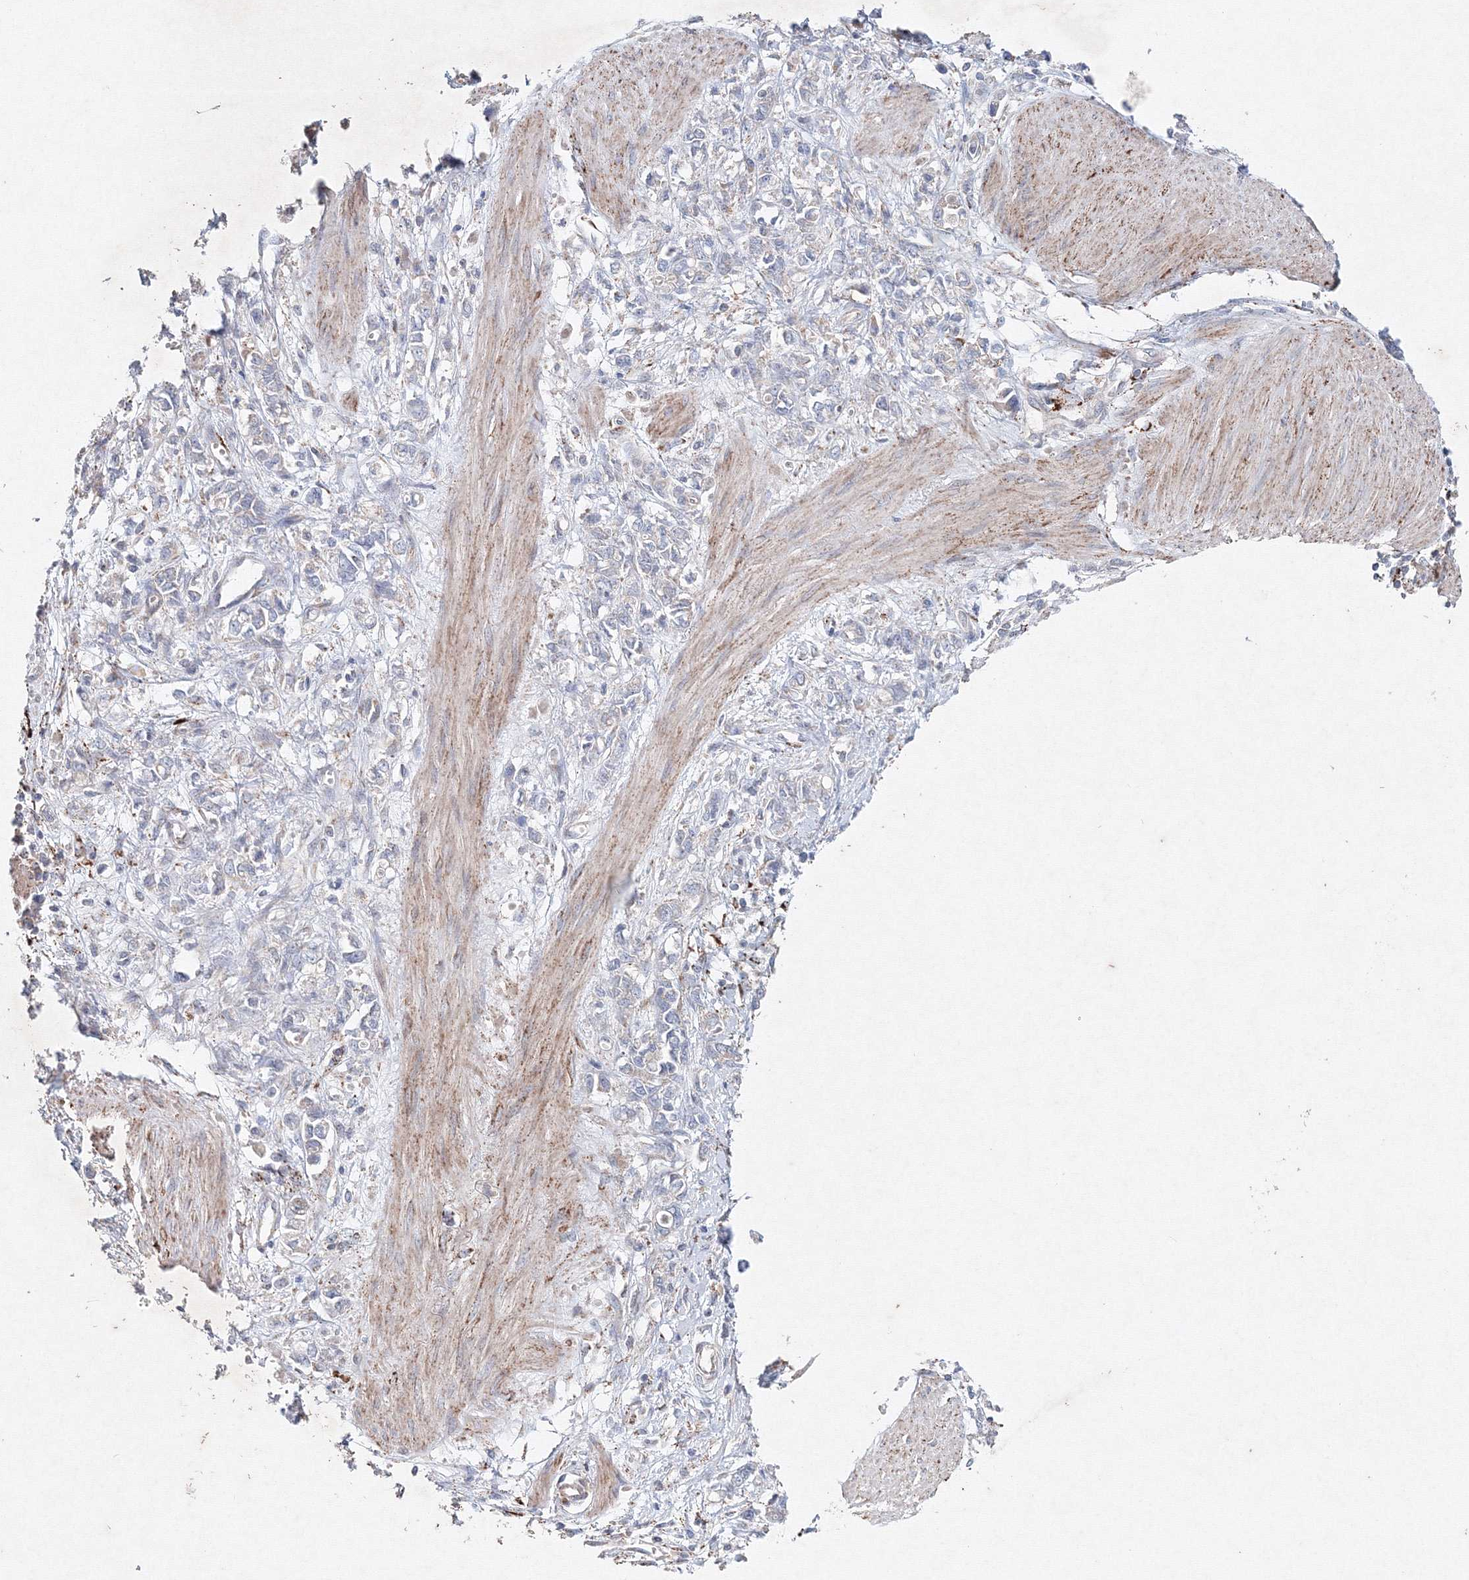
{"staining": {"intensity": "negative", "quantity": "none", "location": "none"}, "tissue": "stomach cancer", "cell_type": "Tumor cells", "image_type": "cancer", "snomed": [{"axis": "morphology", "description": "Adenocarcinoma, NOS"}, {"axis": "topography", "description": "Stomach"}], "caption": "Tumor cells show no significant protein staining in stomach adenocarcinoma. Brightfield microscopy of IHC stained with DAB (3,3'-diaminobenzidine) (brown) and hematoxylin (blue), captured at high magnification.", "gene": "WDR49", "patient": {"sex": "female", "age": 76}}